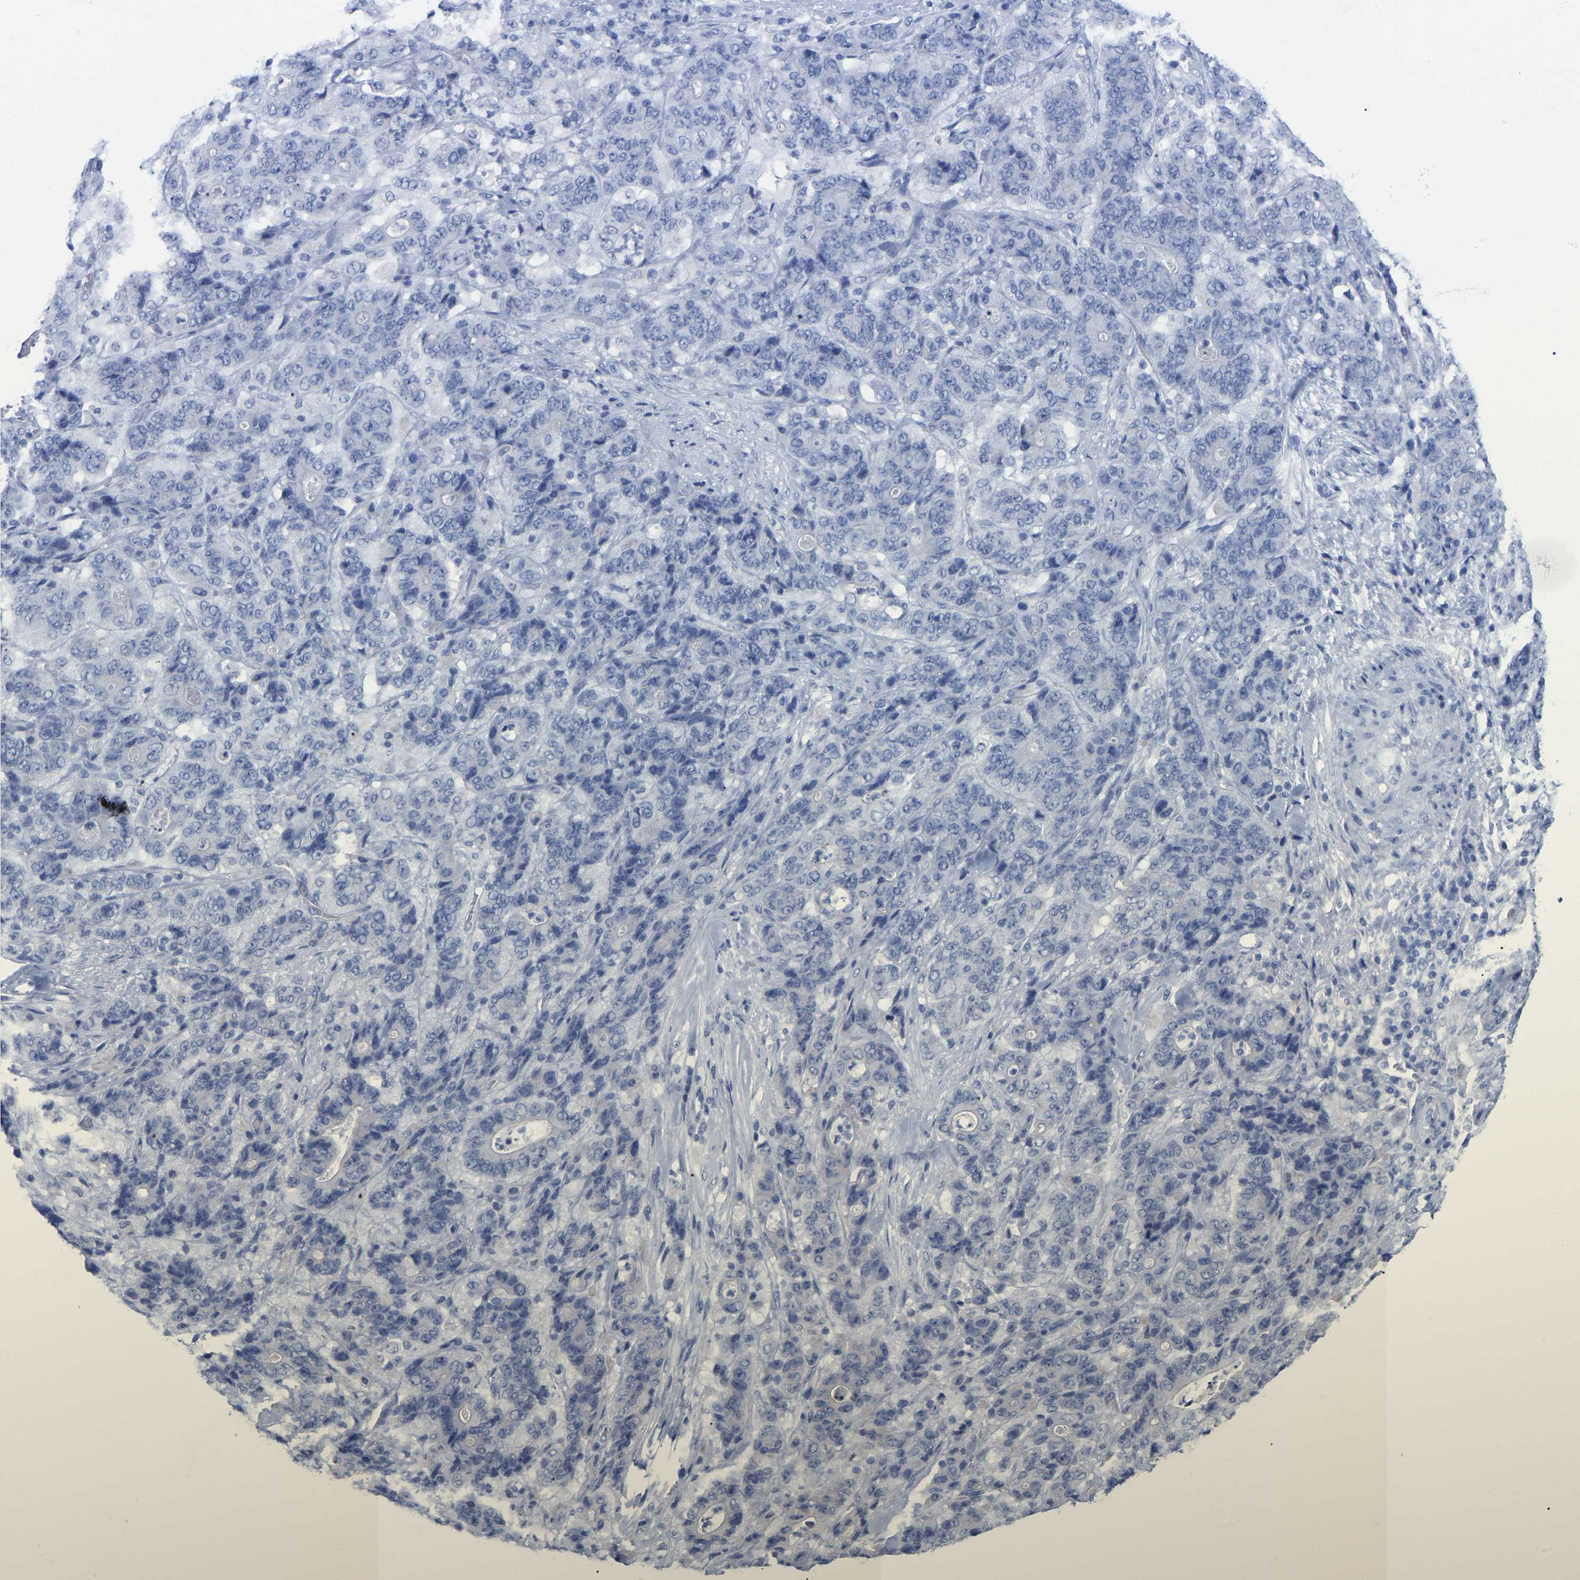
{"staining": {"intensity": "negative", "quantity": "none", "location": "none"}, "tissue": "stomach cancer", "cell_type": "Tumor cells", "image_type": "cancer", "snomed": [{"axis": "morphology", "description": "Adenocarcinoma, NOS"}, {"axis": "topography", "description": "Stomach"}], "caption": "Tumor cells are negative for brown protein staining in stomach cancer.", "gene": "ZNF629", "patient": {"sex": "female", "age": 73}}